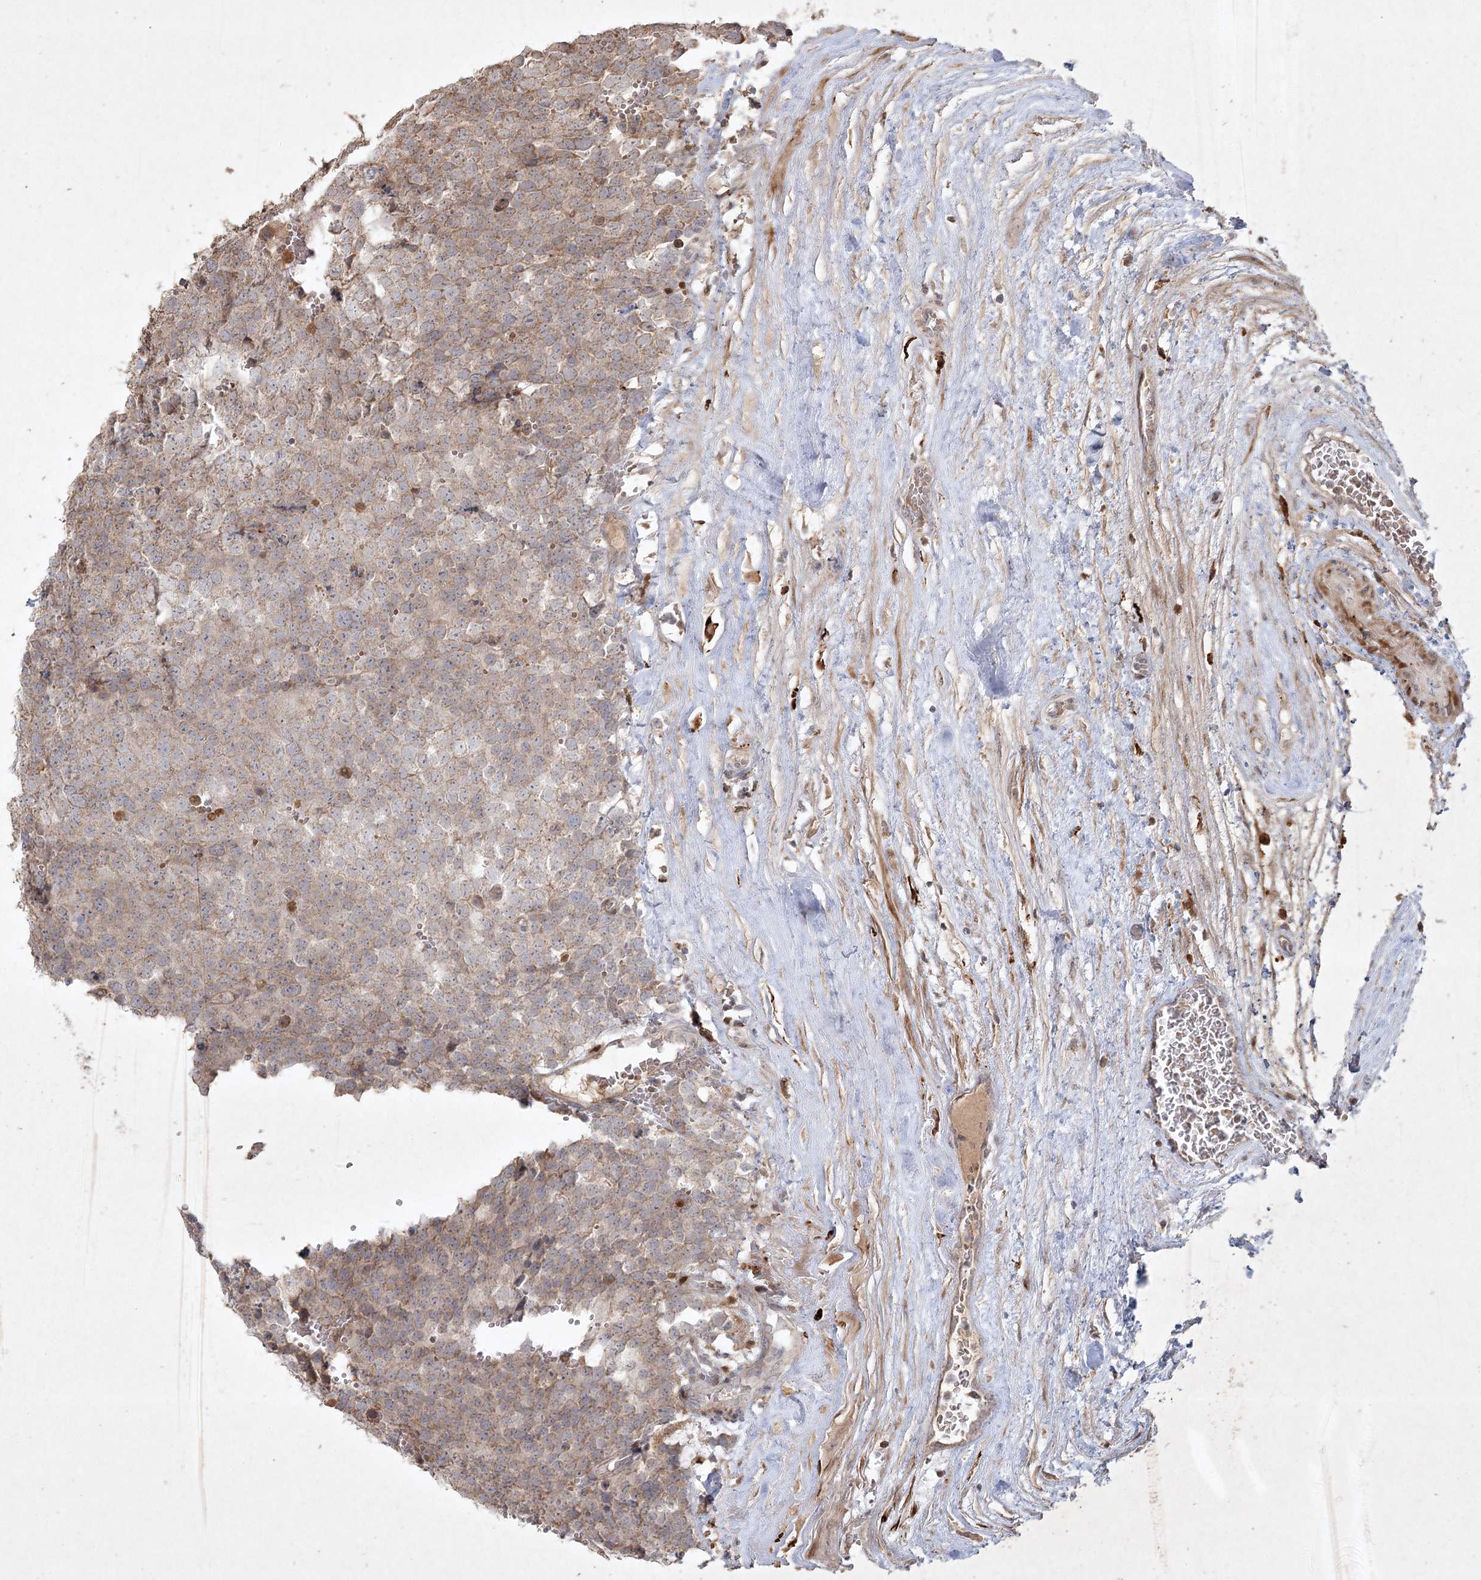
{"staining": {"intensity": "weak", "quantity": ">75%", "location": "cytoplasmic/membranous"}, "tissue": "testis cancer", "cell_type": "Tumor cells", "image_type": "cancer", "snomed": [{"axis": "morphology", "description": "Seminoma, NOS"}, {"axis": "topography", "description": "Testis"}], "caption": "Human testis seminoma stained with a brown dye reveals weak cytoplasmic/membranous positive positivity in about >75% of tumor cells.", "gene": "KBTBD4", "patient": {"sex": "male", "age": 71}}